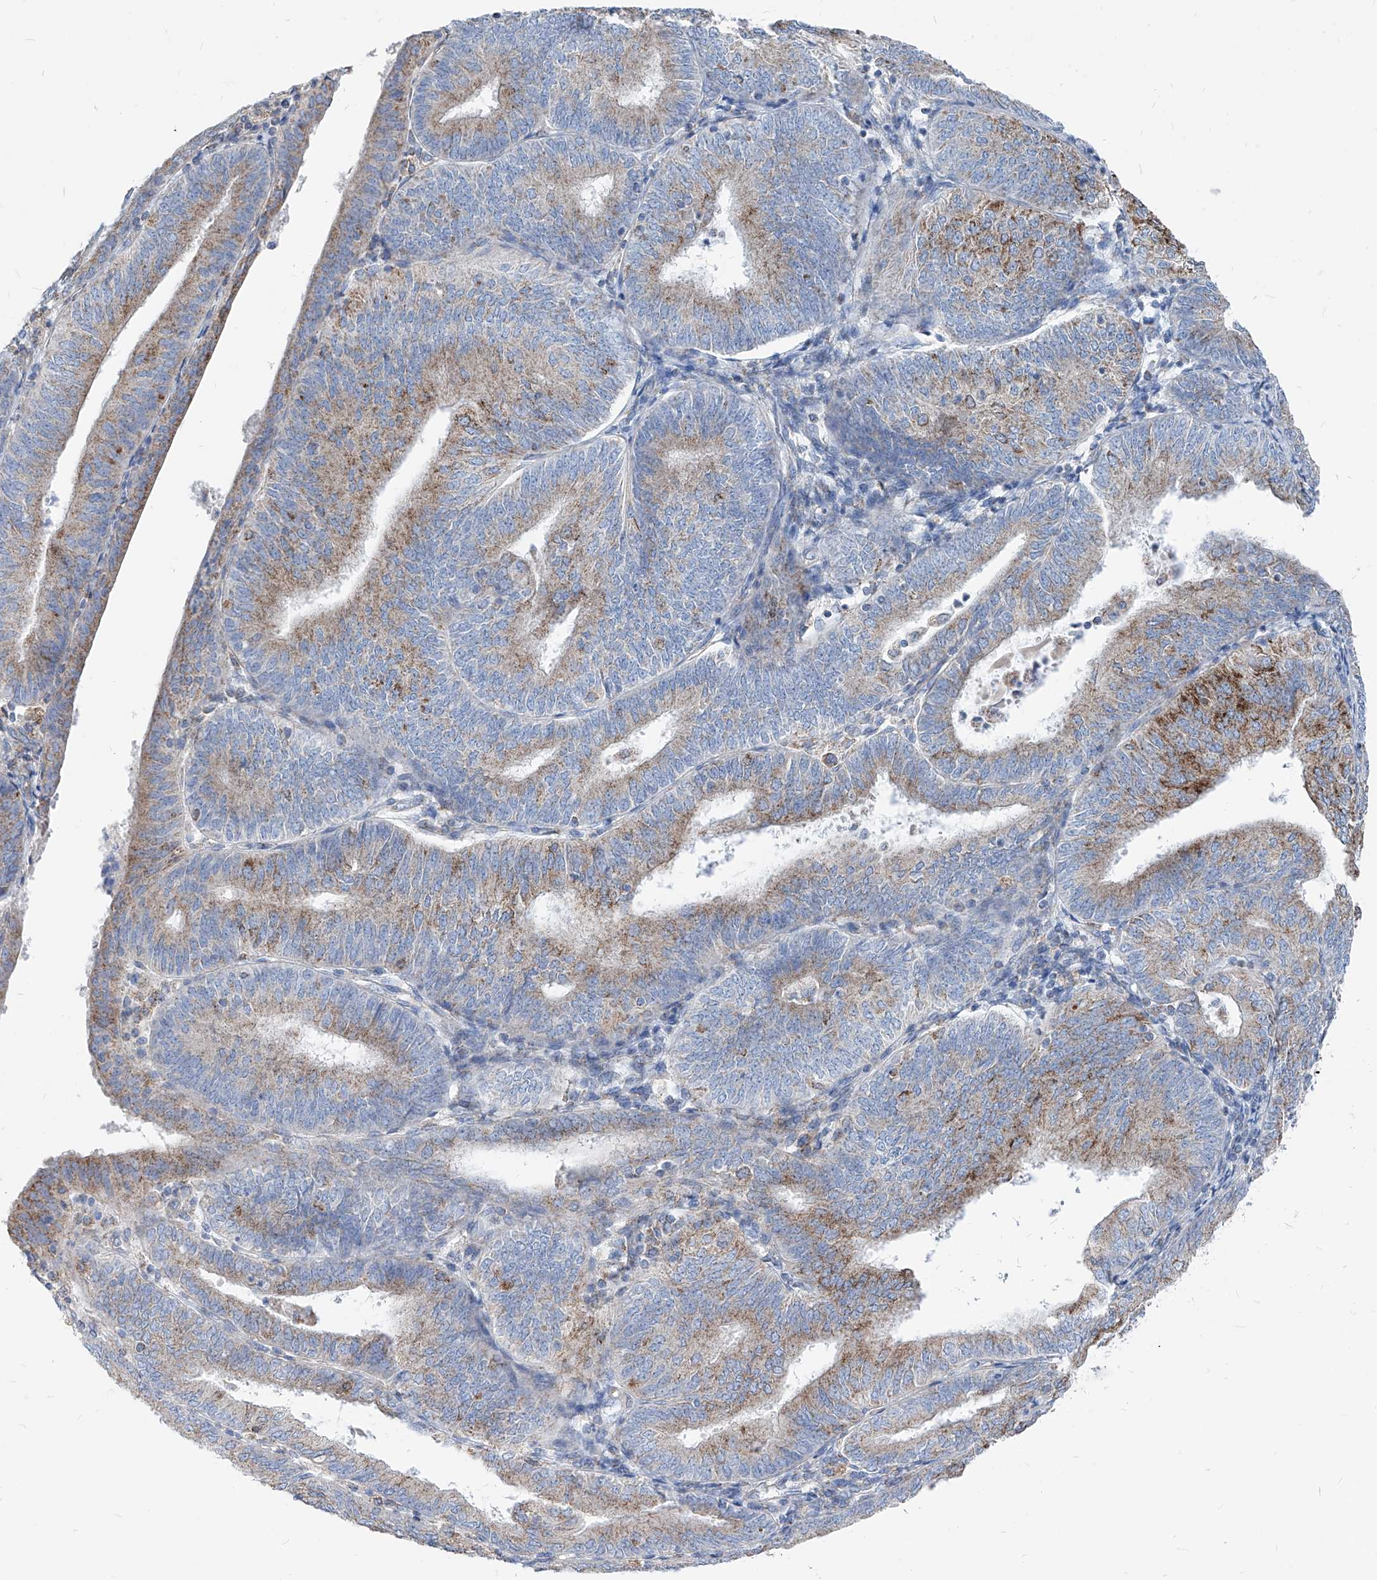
{"staining": {"intensity": "moderate", "quantity": "25%-75%", "location": "cytoplasmic/membranous"}, "tissue": "endometrial cancer", "cell_type": "Tumor cells", "image_type": "cancer", "snomed": [{"axis": "morphology", "description": "Adenocarcinoma, NOS"}, {"axis": "topography", "description": "Endometrium"}], "caption": "Protein staining demonstrates moderate cytoplasmic/membranous staining in approximately 25%-75% of tumor cells in adenocarcinoma (endometrial). Nuclei are stained in blue.", "gene": "AGPS", "patient": {"sex": "female", "age": 58}}